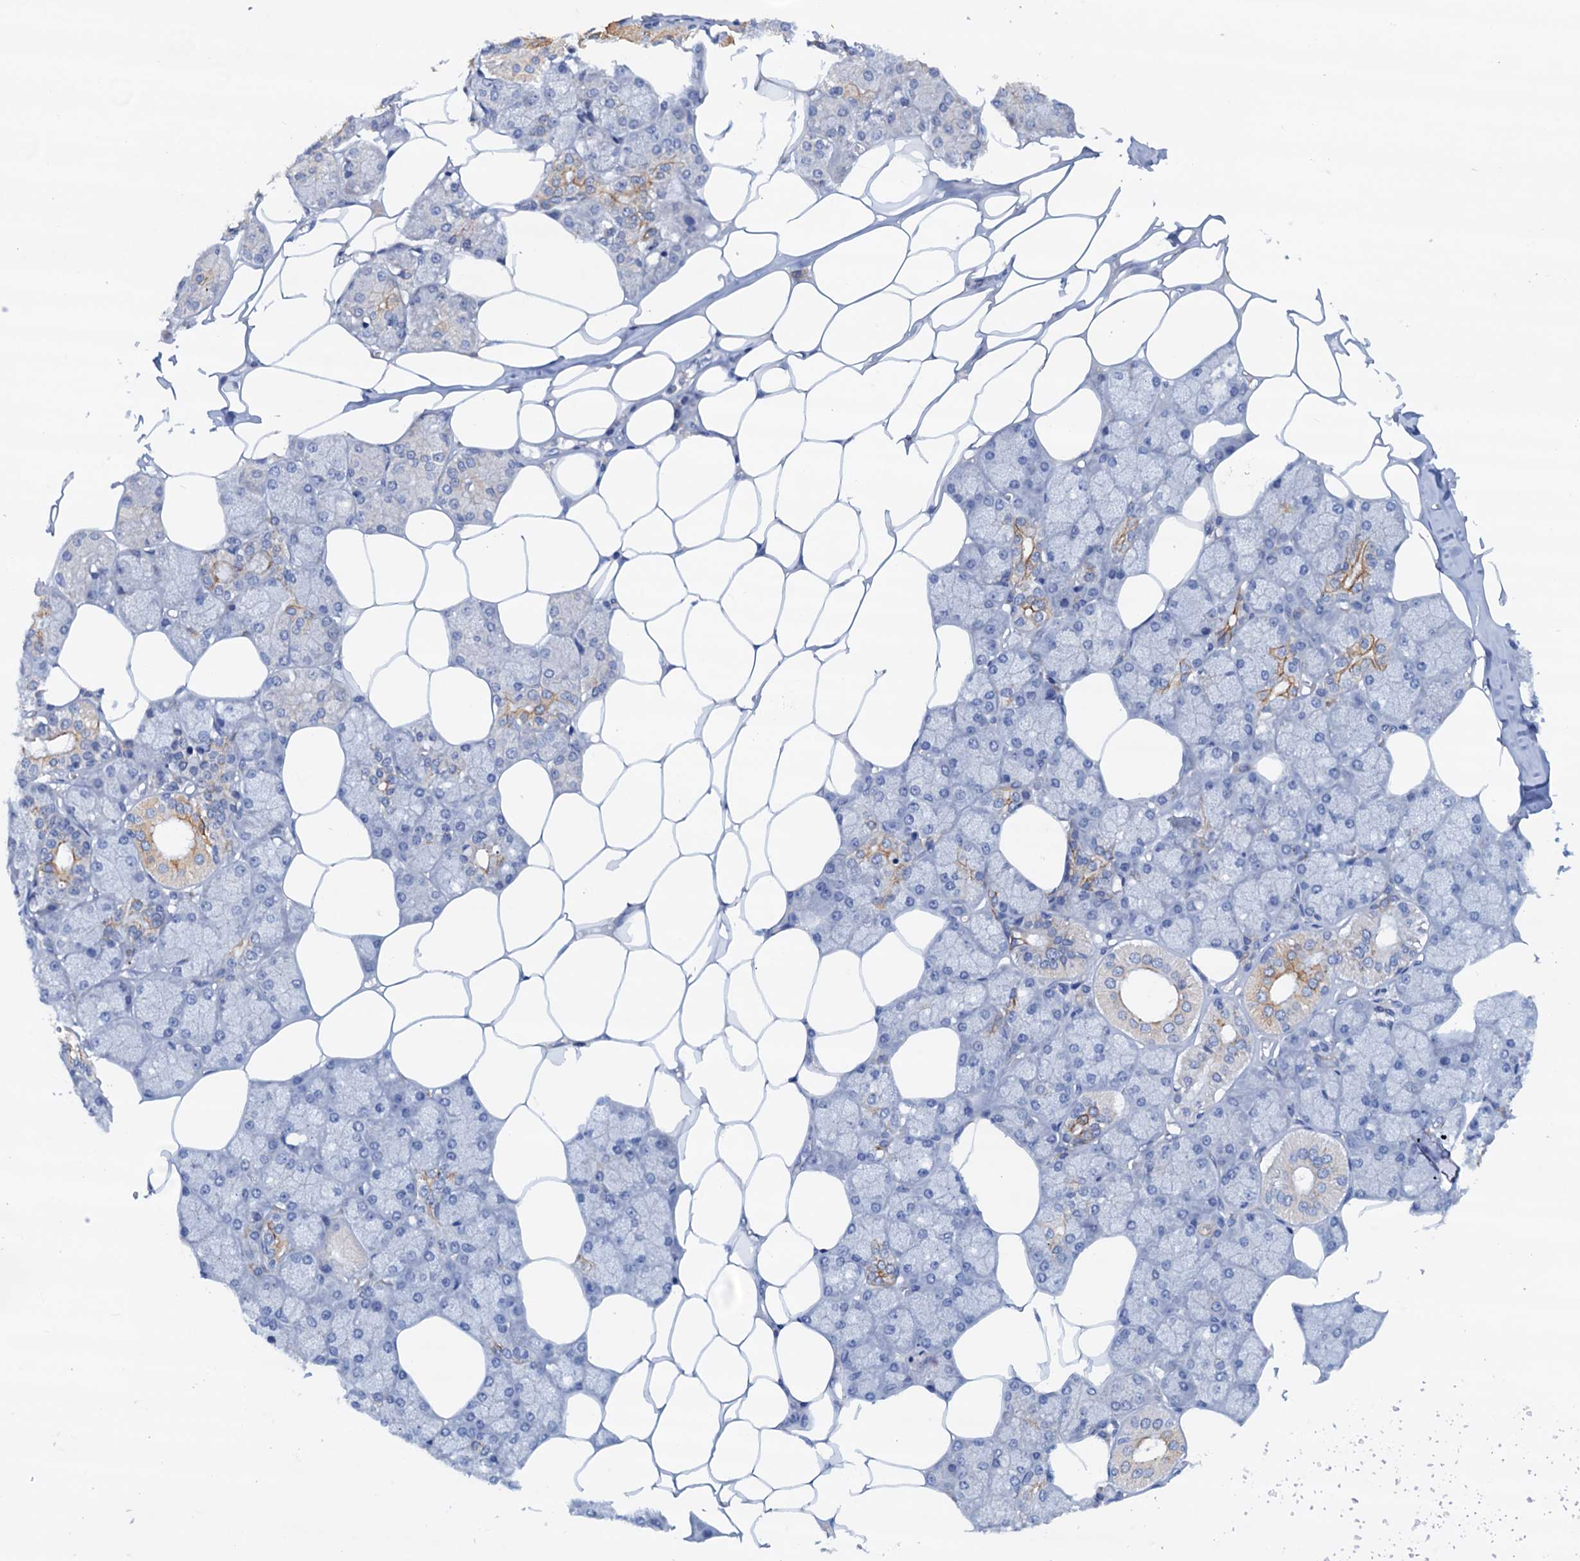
{"staining": {"intensity": "strong", "quantity": "<25%", "location": "cytoplasmic/membranous"}, "tissue": "salivary gland", "cell_type": "Glandular cells", "image_type": "normal", "snomed": [{"axis": "morphology", "description": "Normal tissue, NOS"}, {"axis": "topography", "description": "Salivary gland"}], "caption": "An IHC histopathology image of normal tissue is shown. Protein staining in brown highlights strong cytoplasmic/membranous positivity in salivary gland within glandular cells.", "gene": "RASSF9", "patient": {"sex": "male", "age": 62}}